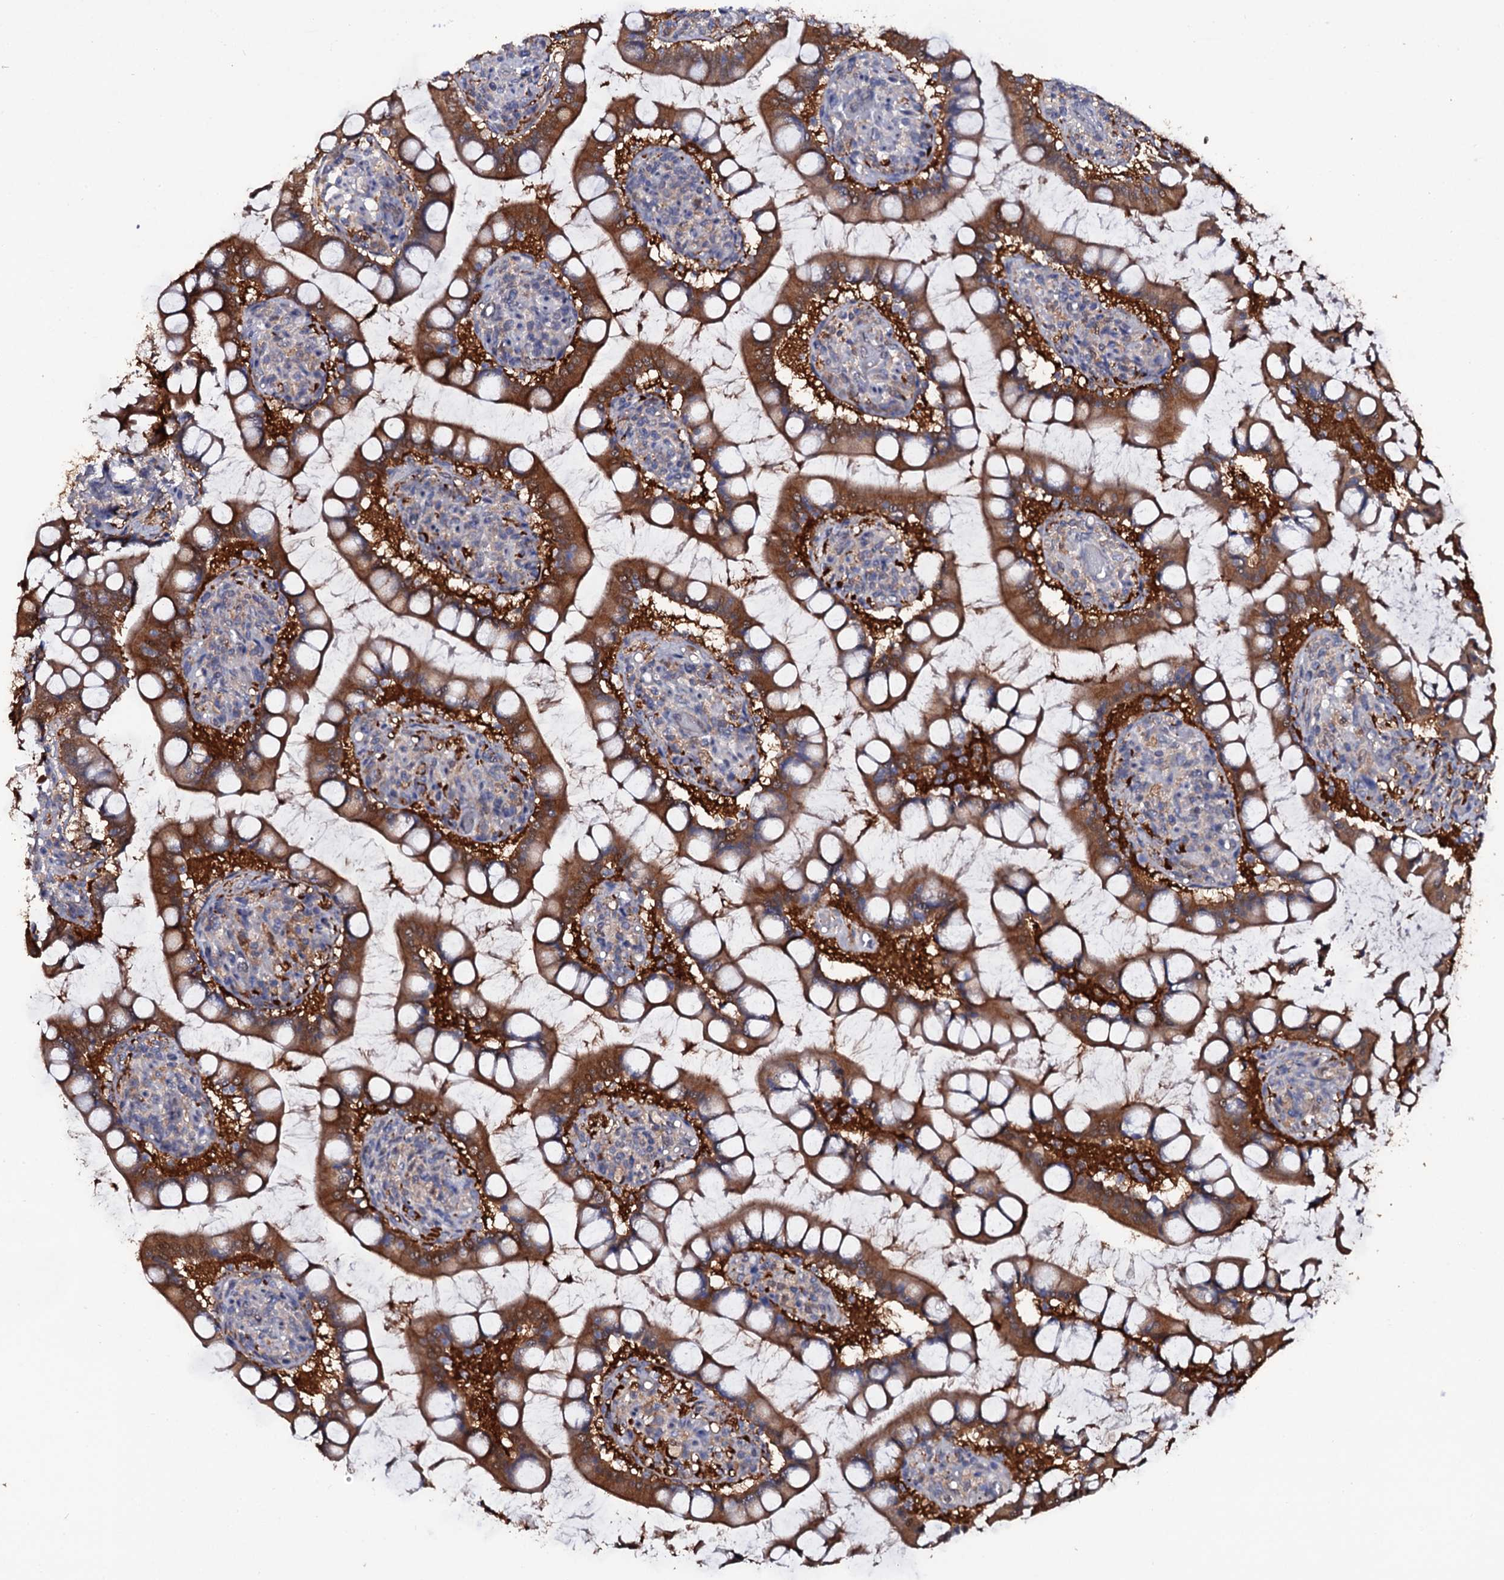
{"staining": {"intensity": "strong", "quantity": ">75%", "location": "cytoplasmic/membranous"}, "tissue": "small intestine", "cell_type": "Glandular cells", "image_type": "normal", "snomed": [{"axis": "morphology", "description": "Normal tissue, NOS"}, {"axis": "topography", "description": "Small intestine"}], "caption": "A brown stain highlights strong cytoplasmic/membranous expression of a protein in glandular cells of benign small intestine.", "gene": "CRYL1", "patient": {"sex": "male", "age": 52}}